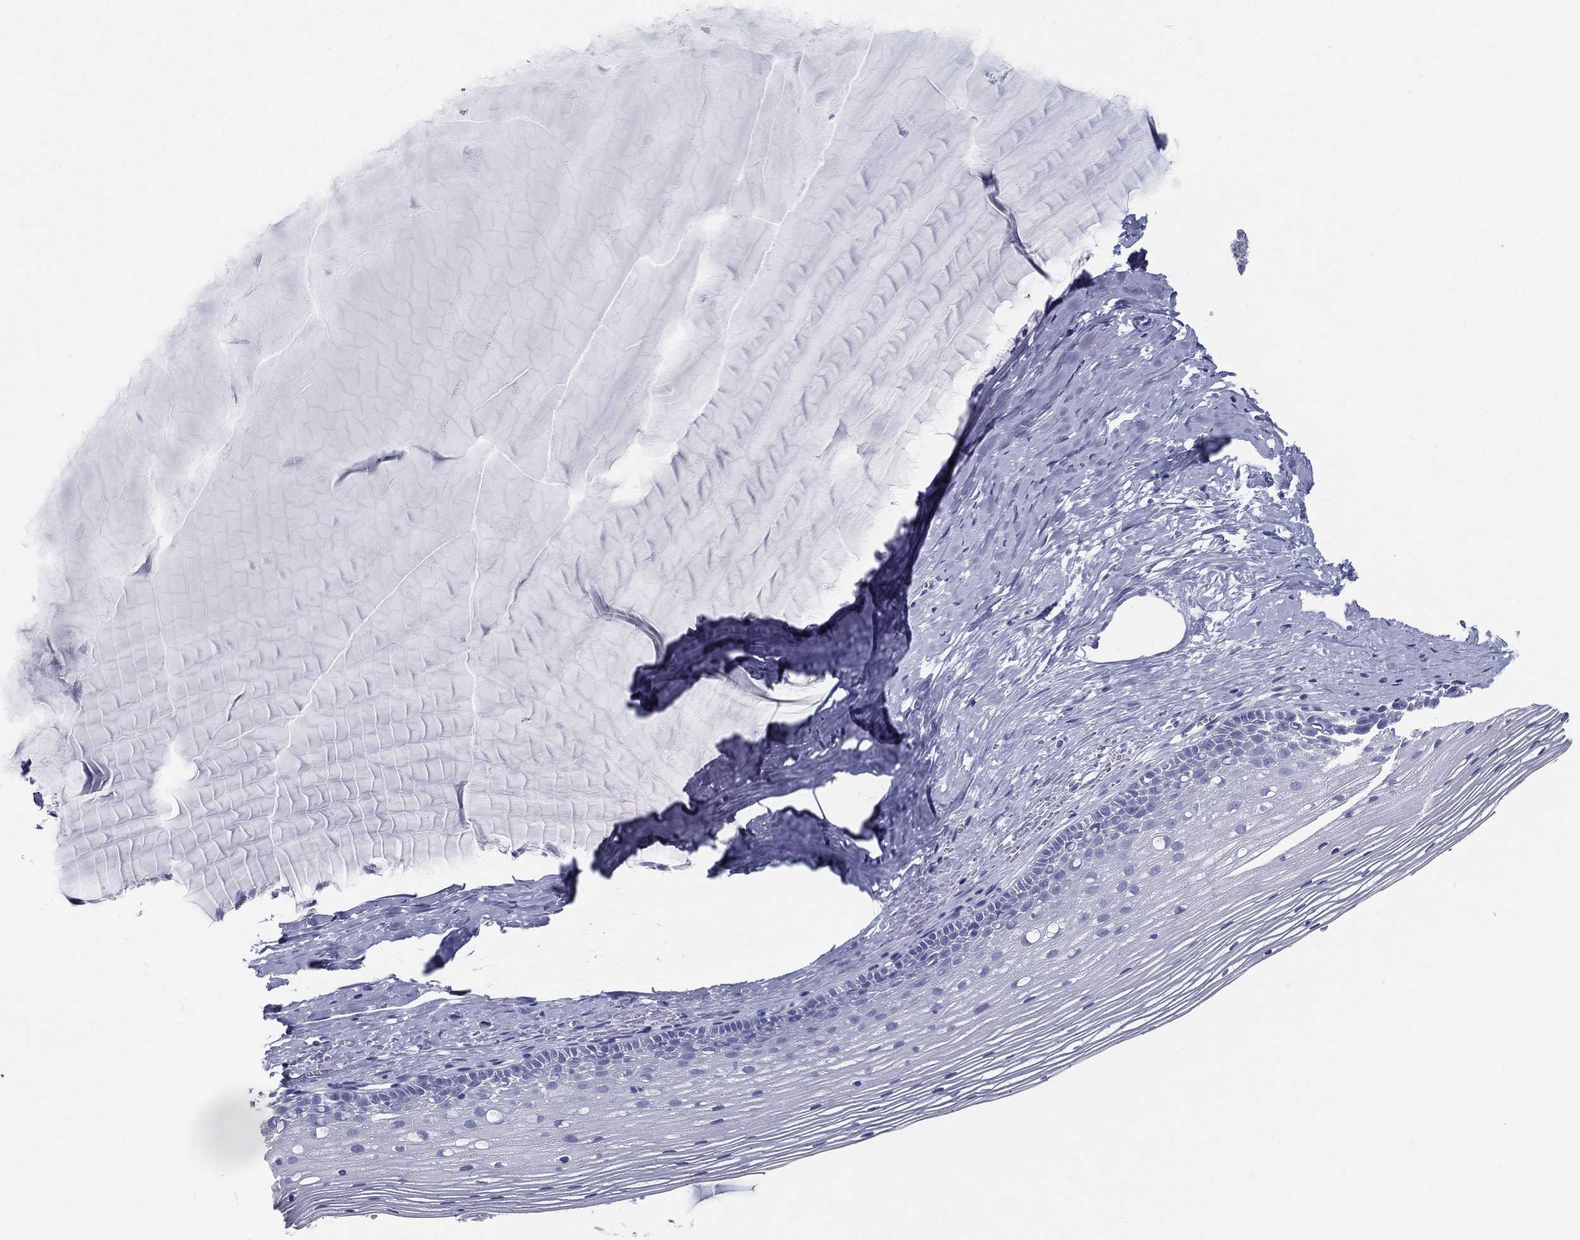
{"staining": {"intensity": "negative", "quantity": "none", "location": "none"}, "tissue": "cervix", "cell_type": "Glandular cells", "image_type": "normal", "snomed": [{"axis": "morphology", "description": "Normal tissue, NOS"}, {"axis": "topography", "description": "Cervix"}], "caption": "Glandular cells are negative for brown protein staining in benign cervix. The staining is performed using DAB brown chromogen with nuclei counter-stained in using hematoxylin.", "gene": "STS", "patient": {"sex": "female", "age": 40}}